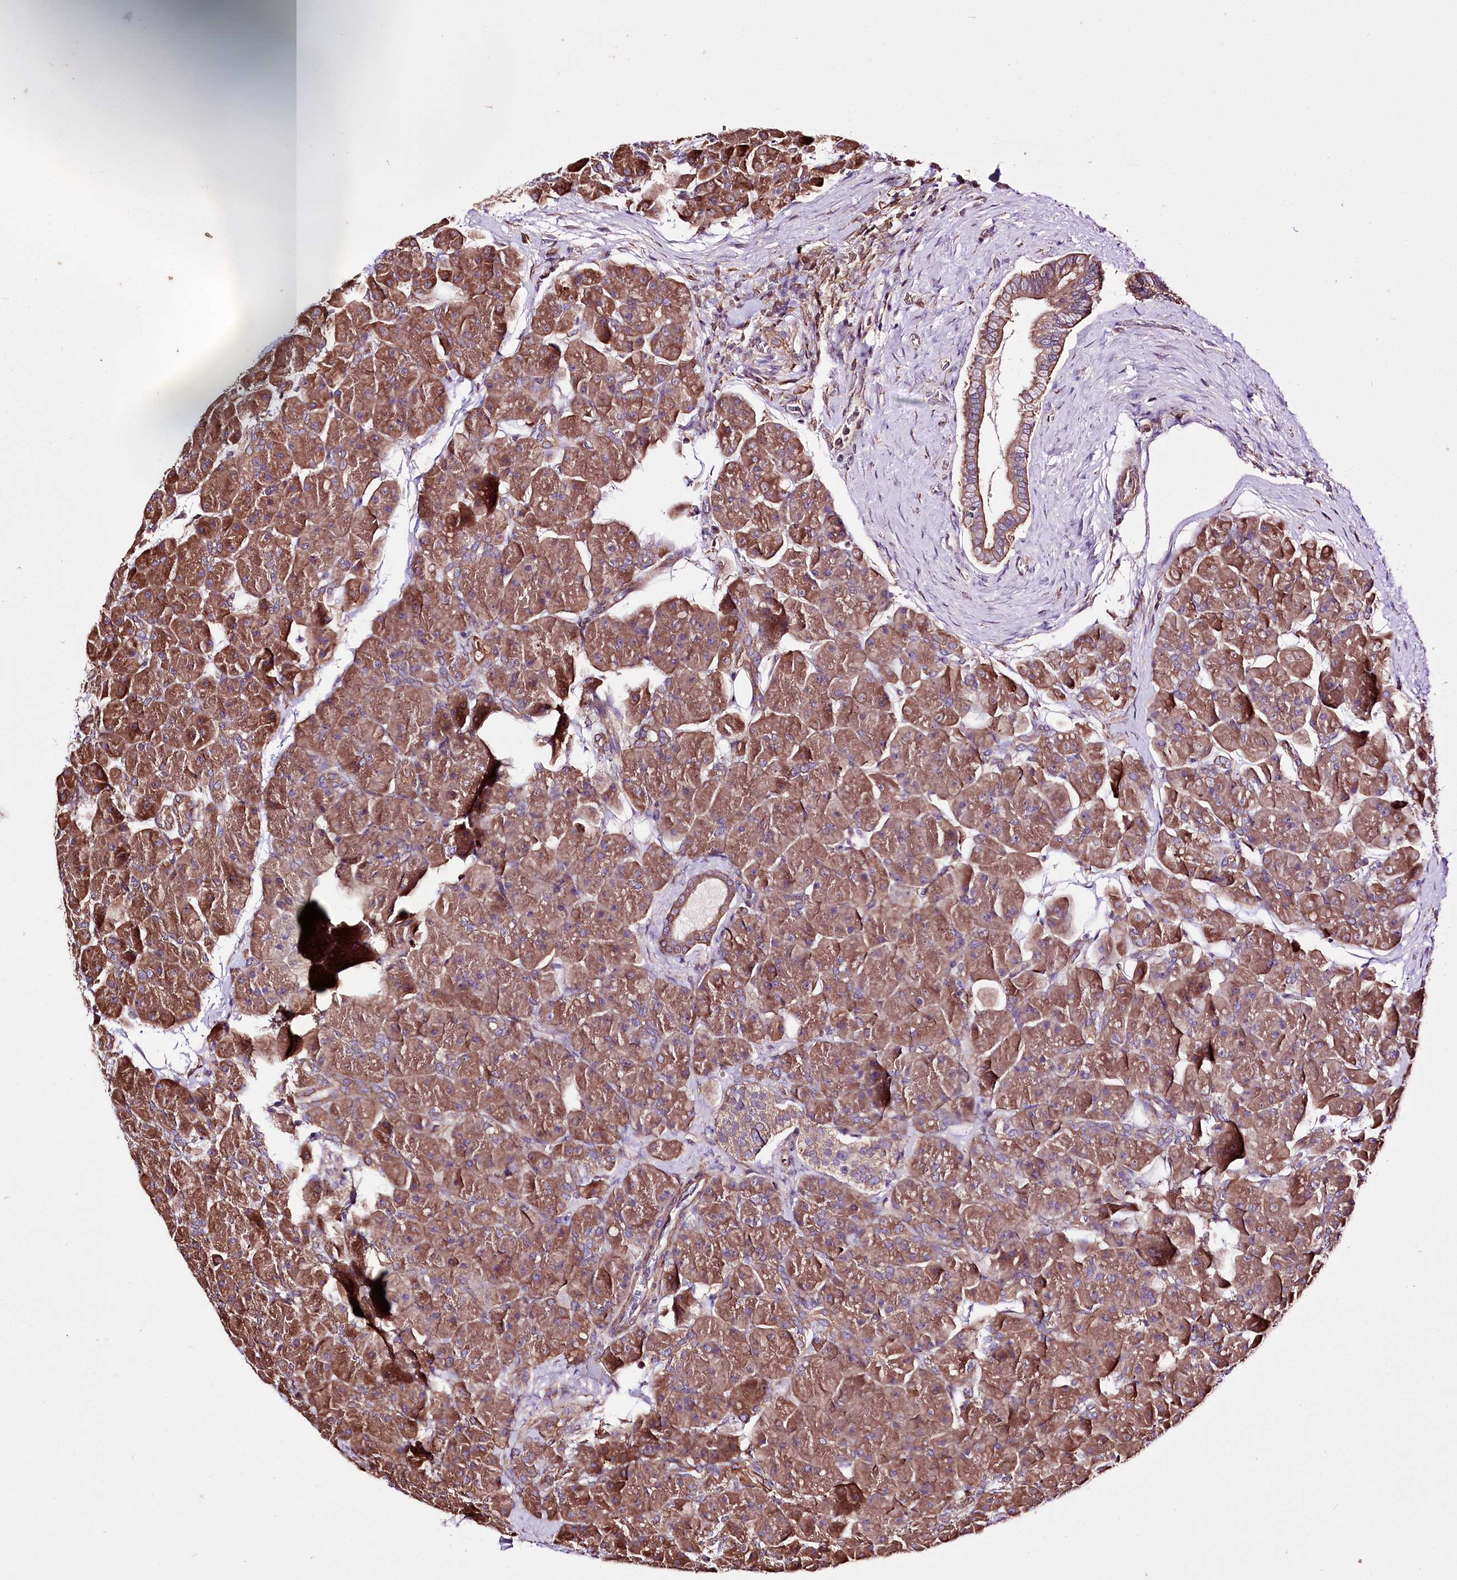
{"staining": {"intensity": "moderate", "quantity": "25%-75%", "location": "cytoplasmic/membranous"}, "tissue": "pancreas", "cell_type": "Exocrine glandular cells", "image_type": "normal", "snomed": [{"axis": "morphology", "description": "Normal tissue, NOS"}, {"axis": "topography", "description": "Pancreas"}], "caption": "A high-resolution micrograph shows IHC staining of normal pancreas, which shows moderate cytoplasmic/membranous staining in approximately 25%-75% of exocrine glandular cells.", "gene": "WWC1", "patient": {"sex": "male", "age": 66}}